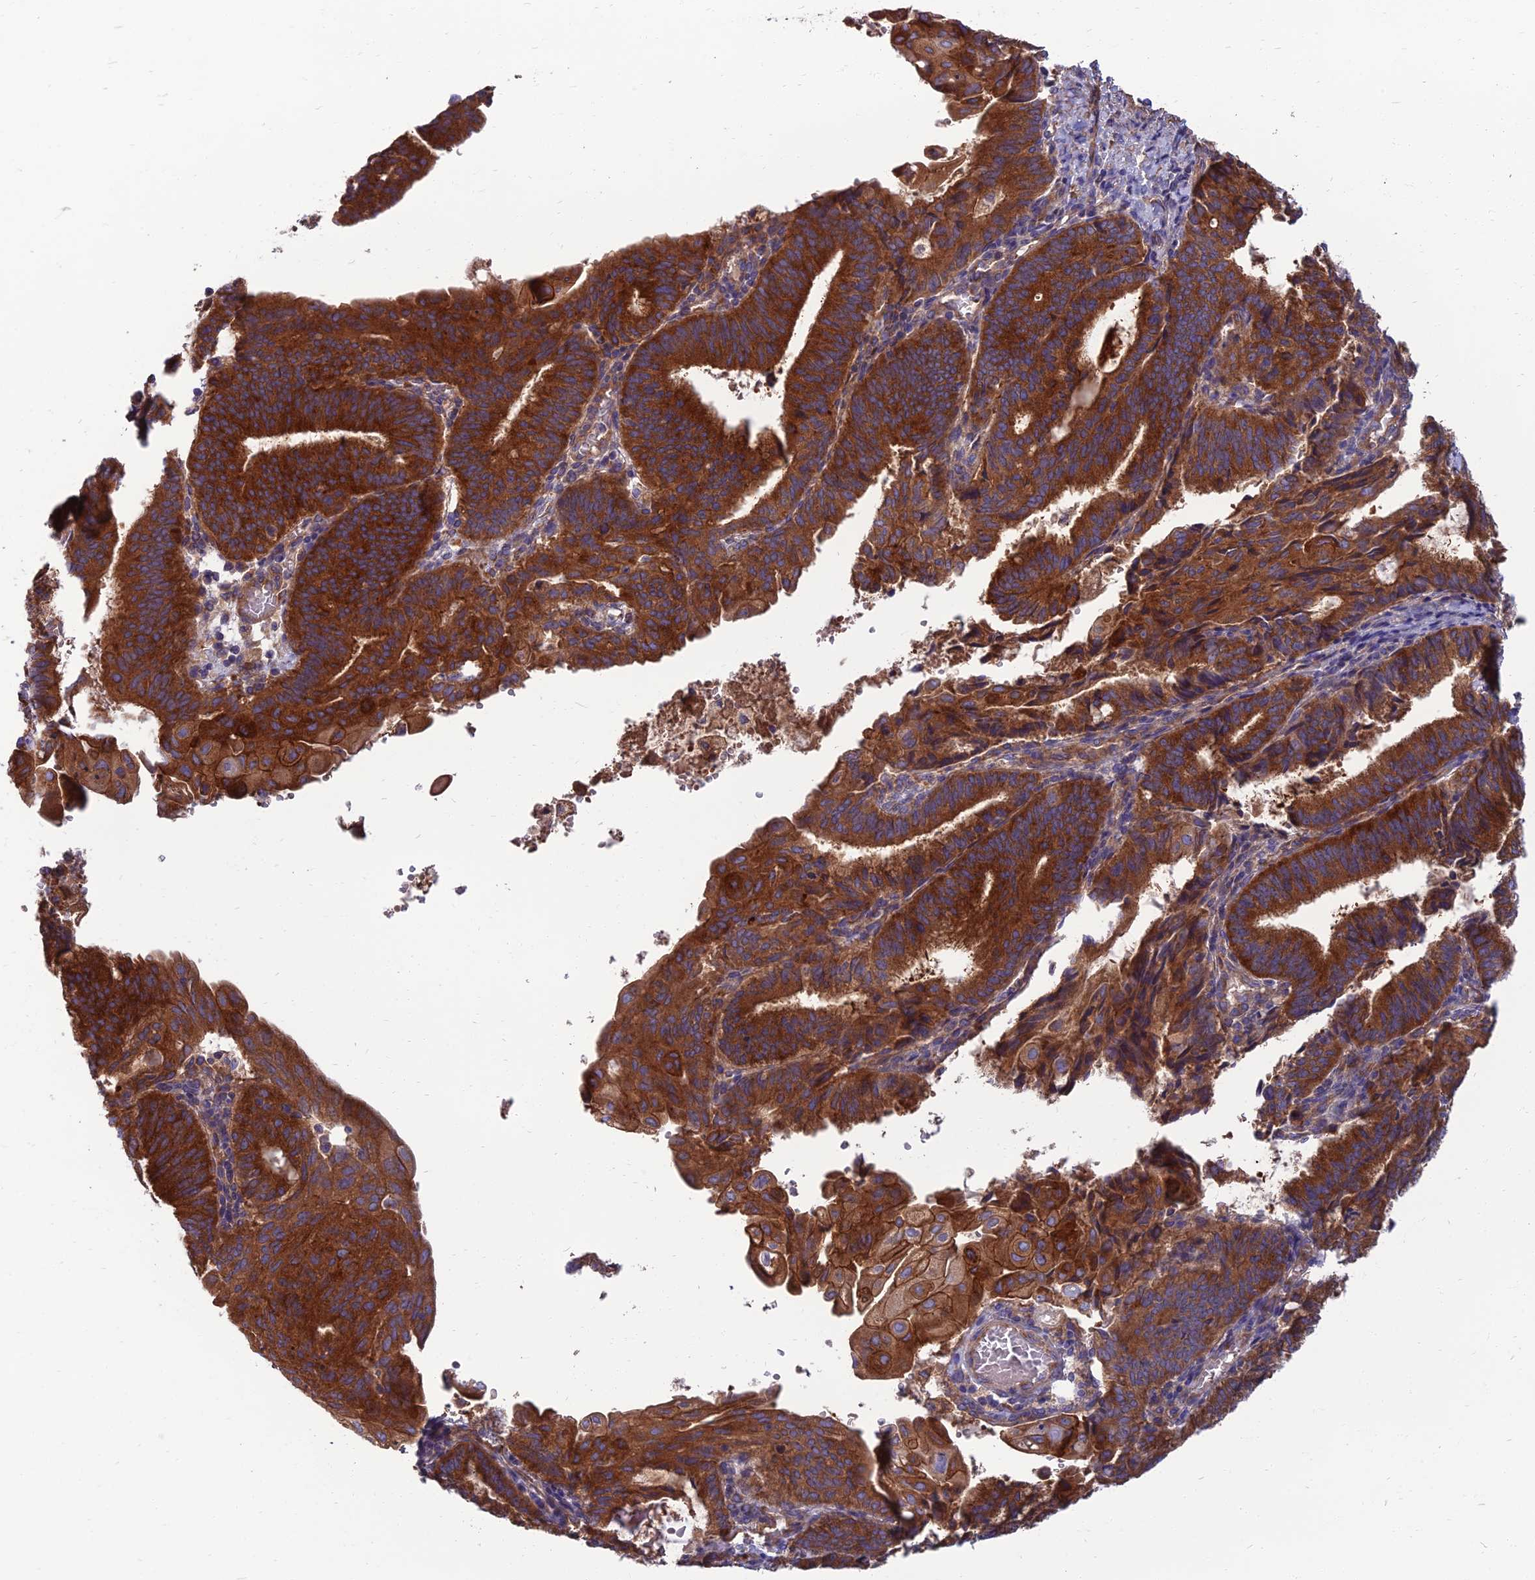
{"staining": {"intensity": "strong", "quantity": ">75%", "location": "cytoplasmic/membranous"}, "tissue": "endometrial cancer", "cell_type": "Tumor cells", "image_type": "cancer", "snomed": [{"axis": "morphology", "description": "Adenocarcinoma, NOS"}, {"axis": "topography", "description": "Endometrium"}], "caption": "An immunohistochemistry (IHC) photomicrograph of tumor tissue is shown. Protein staining in brown shows strong cytoplasmic/membranous positivity in adenocarcinoma (endometrial) within tumor cells. (DAB (3,3'-diaminobenzidine) IHC with brightfield microscopy, high magnification).", "gene": "WDR24", "patient": {"sex": "female", "age": 49}}